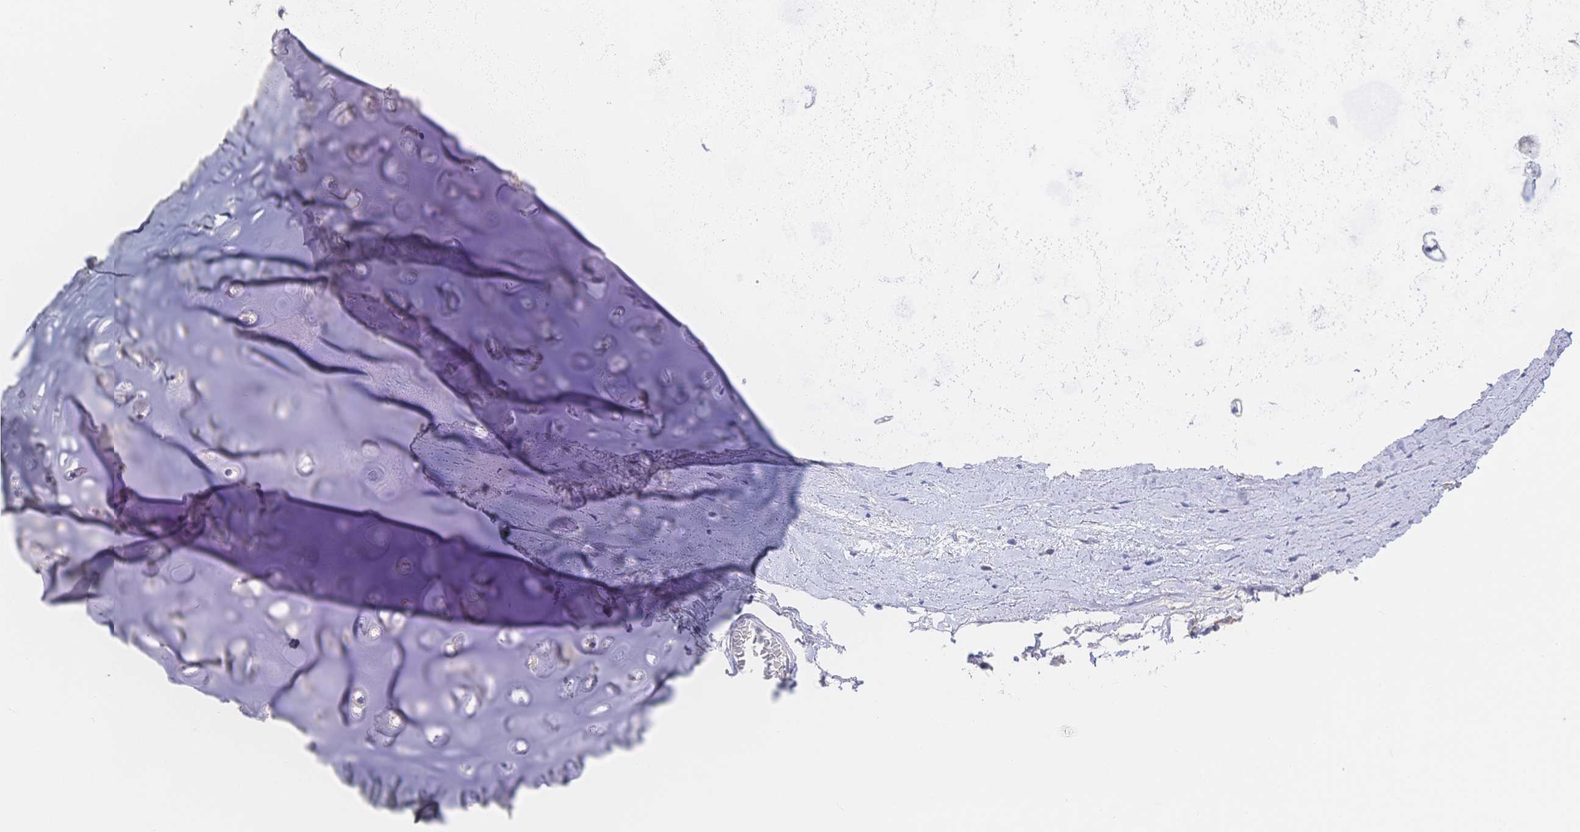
{"staining": {"intensity": "negative", "quantity": "none", "location": "none"}, "tissue": "adipose tissue", "cell_type": "Adipocytes", "image_type": "normal", "snomed": [{"axis": "morphology", "description": "Normal tissue, NOS"}, {"axis": "morphology", "description": "Degeneration, NOS"}, {"axis": "topography", "description": "Cartilage tissue"}, {"axis": "topography", "description": "Lung"}], "caption": "This is a photomicrograph of immunohistochemistry staining of benign adipose tissue, which shows no positivity in adipocytes.", "gene": "F11R", "patient": {"sex": "female", "age": 61}}